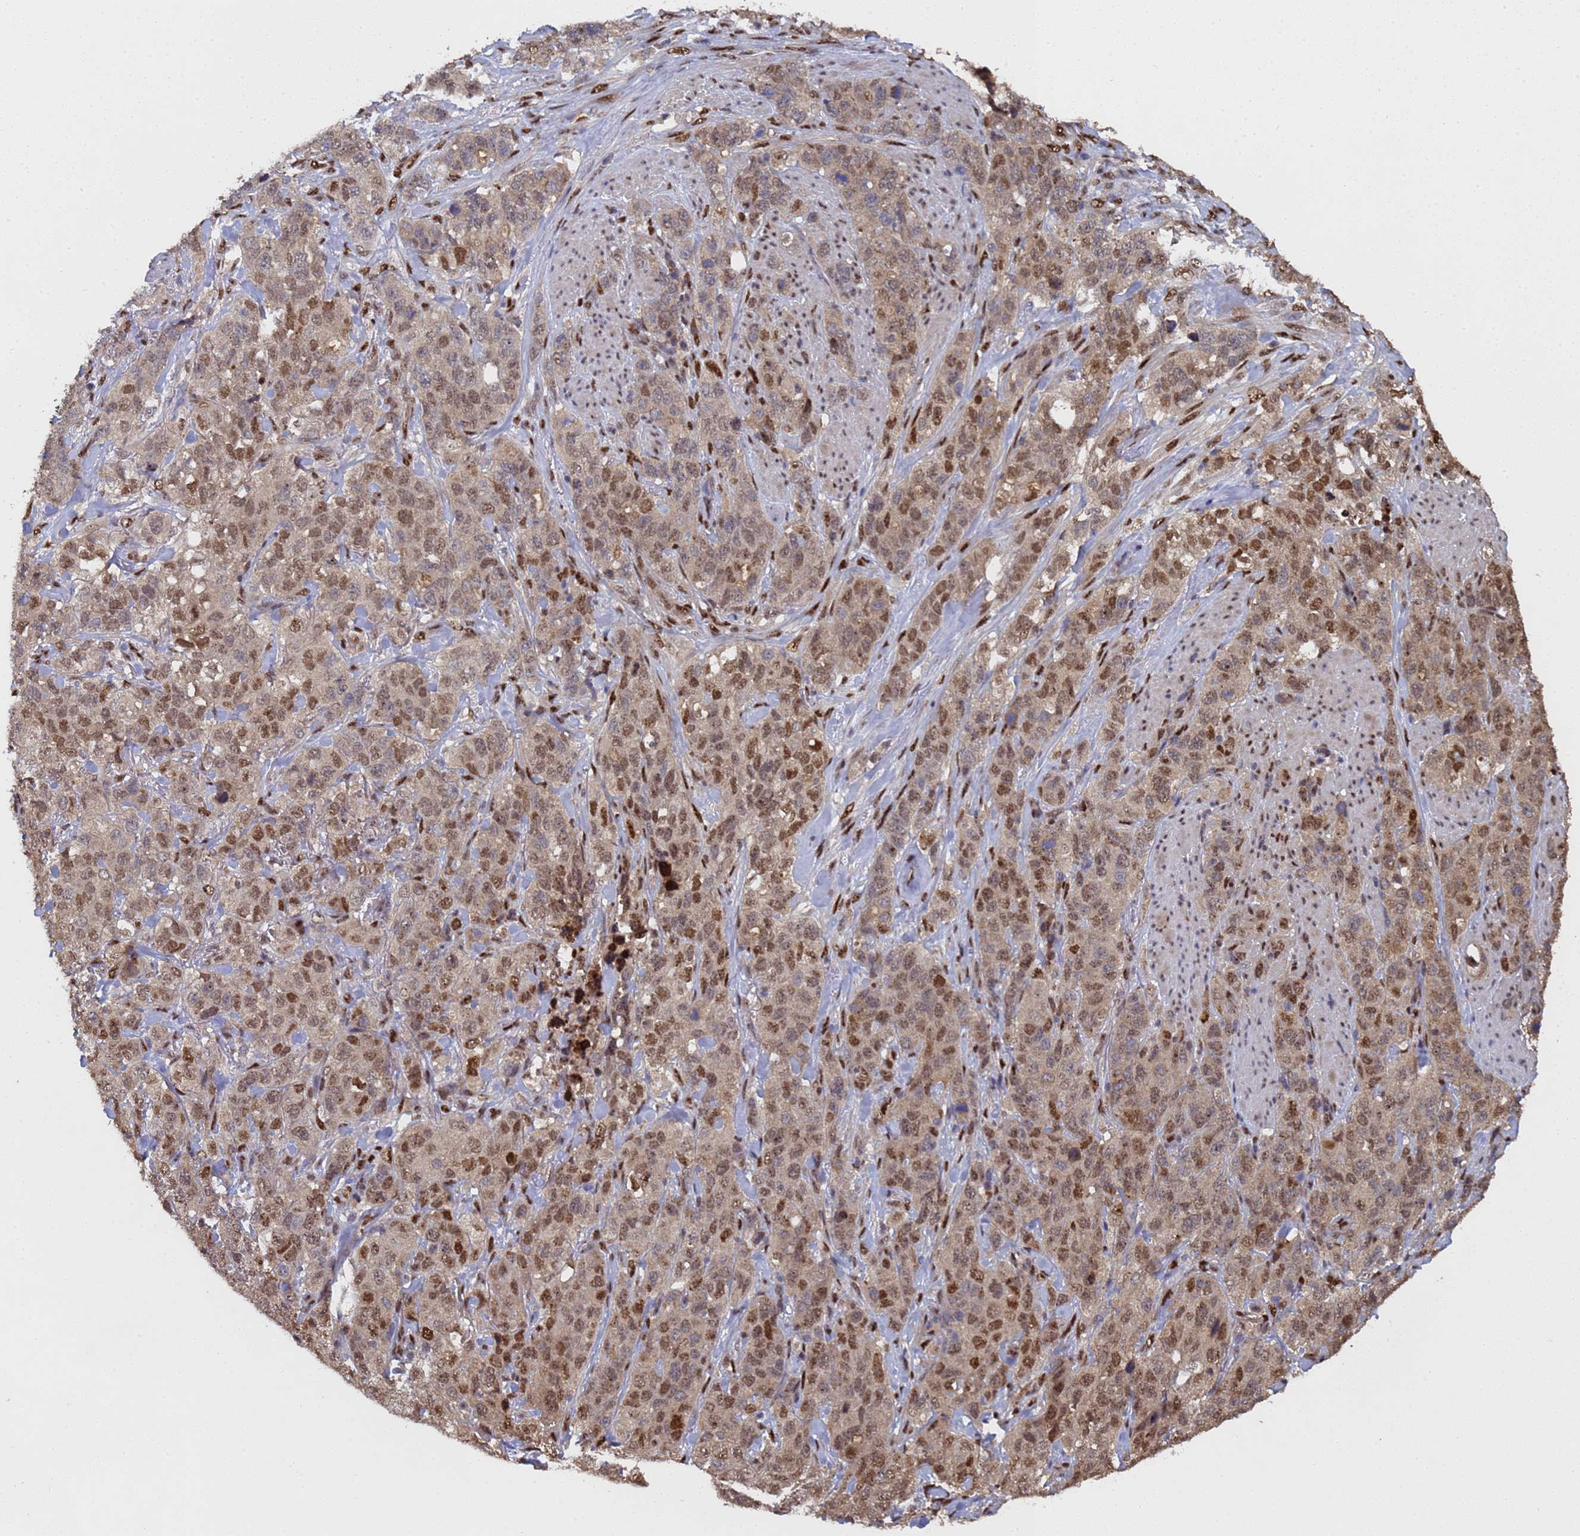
{"staining": {"intensity": "moderate", "quantity": ">75%", "location": "nuclear"}, "tissue": "stomach cancer", "cell_type": "Tumor cells", "image_type": "cancer", "snomed": [{"axis": "morphology", "description": "Adenocarcinoma, NOS"}, {"axis": "topography", "description": "Stomach"}], "caption": "High-power microscopy captured an immunohistochemistry histopathology image of stomach adenocarcinoma, revealing moderate nuclear positivity in about >75% of tumor cells.", "gene": "SECISBP2", "patient": {"sex": "male", "age": 48}}